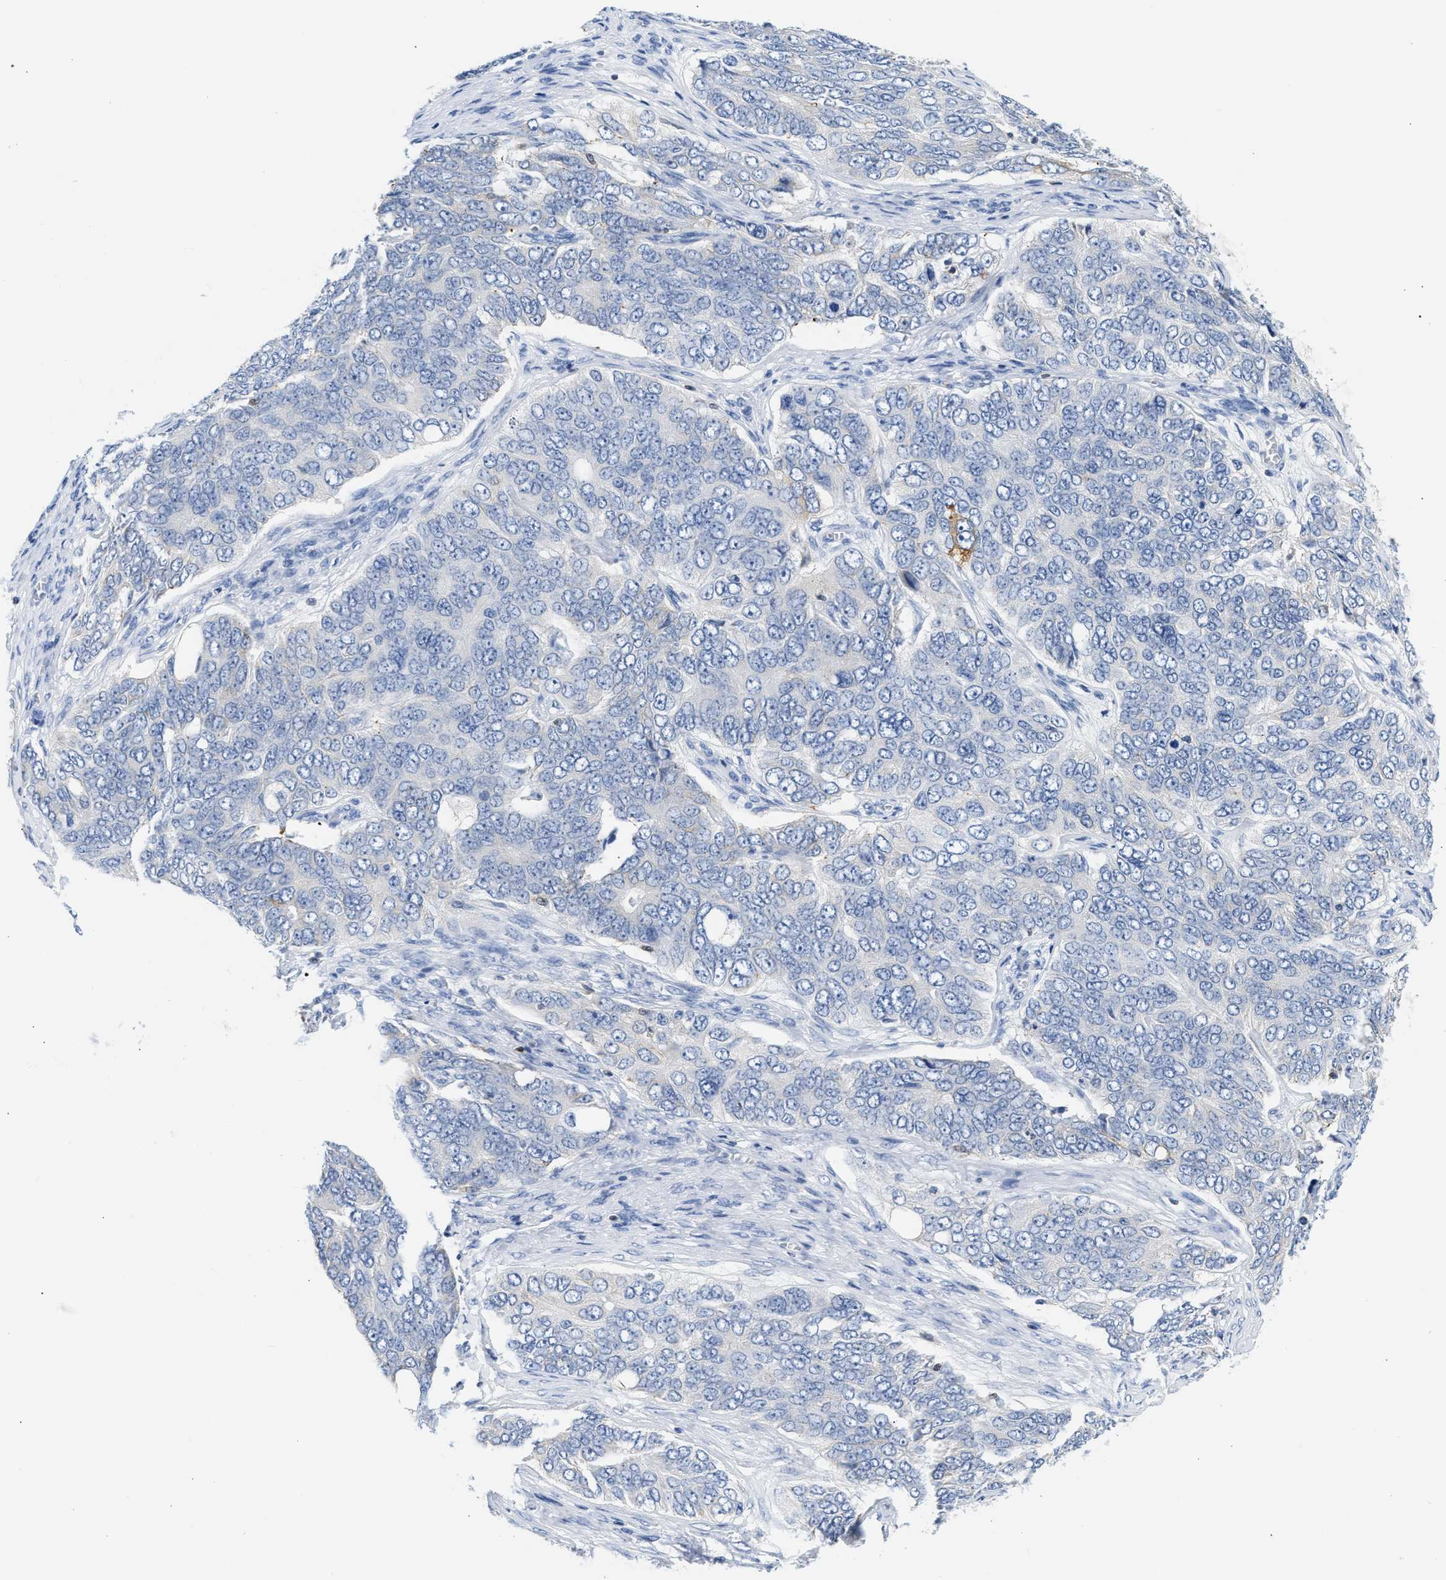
{"staining": {"intensity": "negative", "quantity": "none", "location": "none"}, "tissue": "ovarian cancer", "cell_type": "Tumor cells", "image_type": "cancer", "snomed": [{"axis": "morphology", "description": "Carcinoma, endometroid"}, {"axis": "topography", "description": "Ovary"}], "caption": "Protein analysis of ovarian cancer (endometroid carcinoma) reveals no significant expression in tumor cells.", "gene": "SLIT2", "patient": {"sex": "female", "age": 51}}